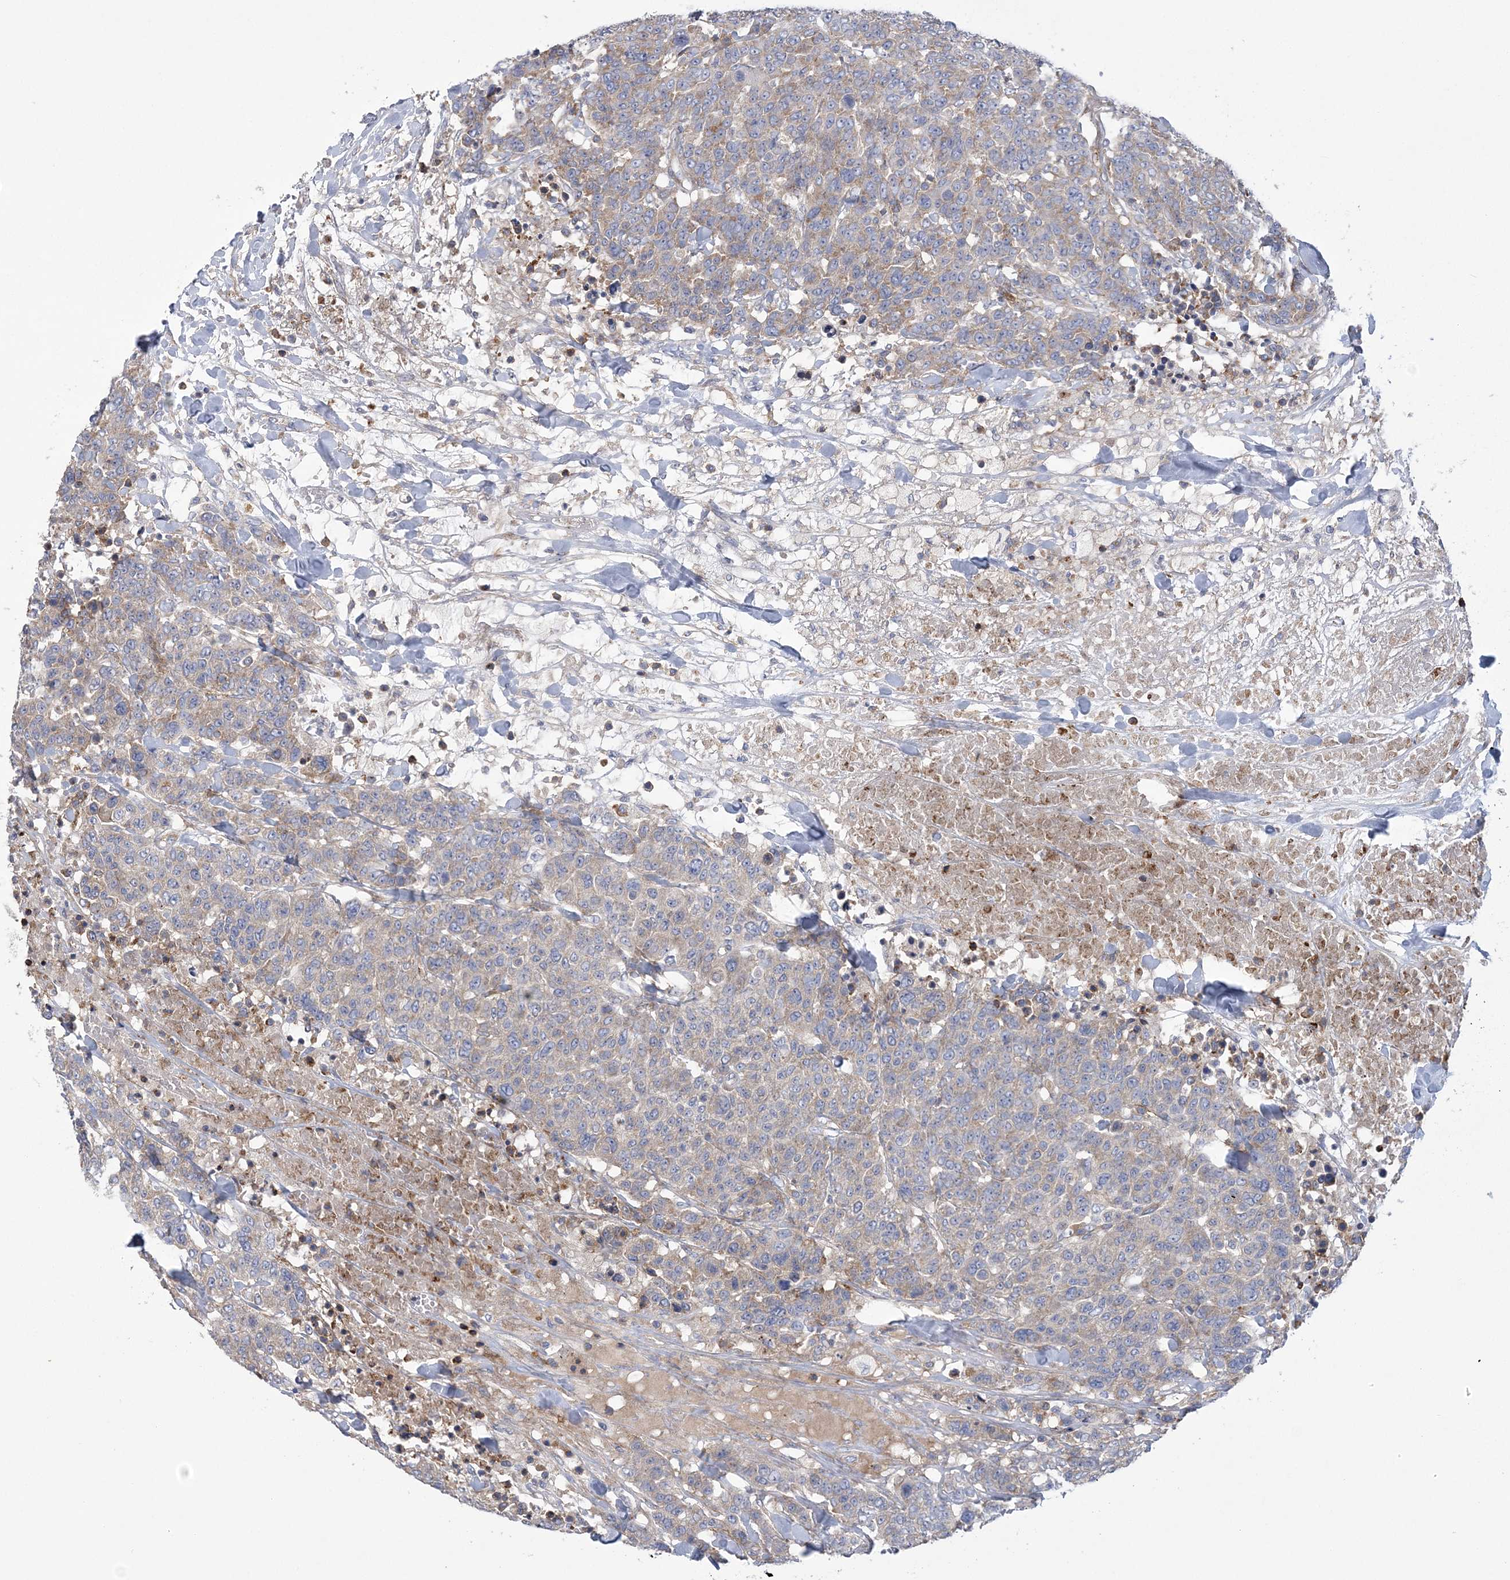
{"staining": {"intensity": "weak", "quantity": "25%-75%", "location": "cytoplasmic/membranous"}, "tissue": "breast cancer", "cell_type": "Tumor cells", "image_type": "cancer", "snomed": [{"axis": "morphology", "description": "Duct carcinoma"}, {"axis": "topography", "description": "Breast"}], "caption": "There is low levels of weak cytoplasmic/membranous expression in tumor cells of intraductal carcinoma (breast), as demonstrated by immunohistochemical staining (brown color).", "gene": "ARSJ", "patient": {"sex": "female", "age": 37}}